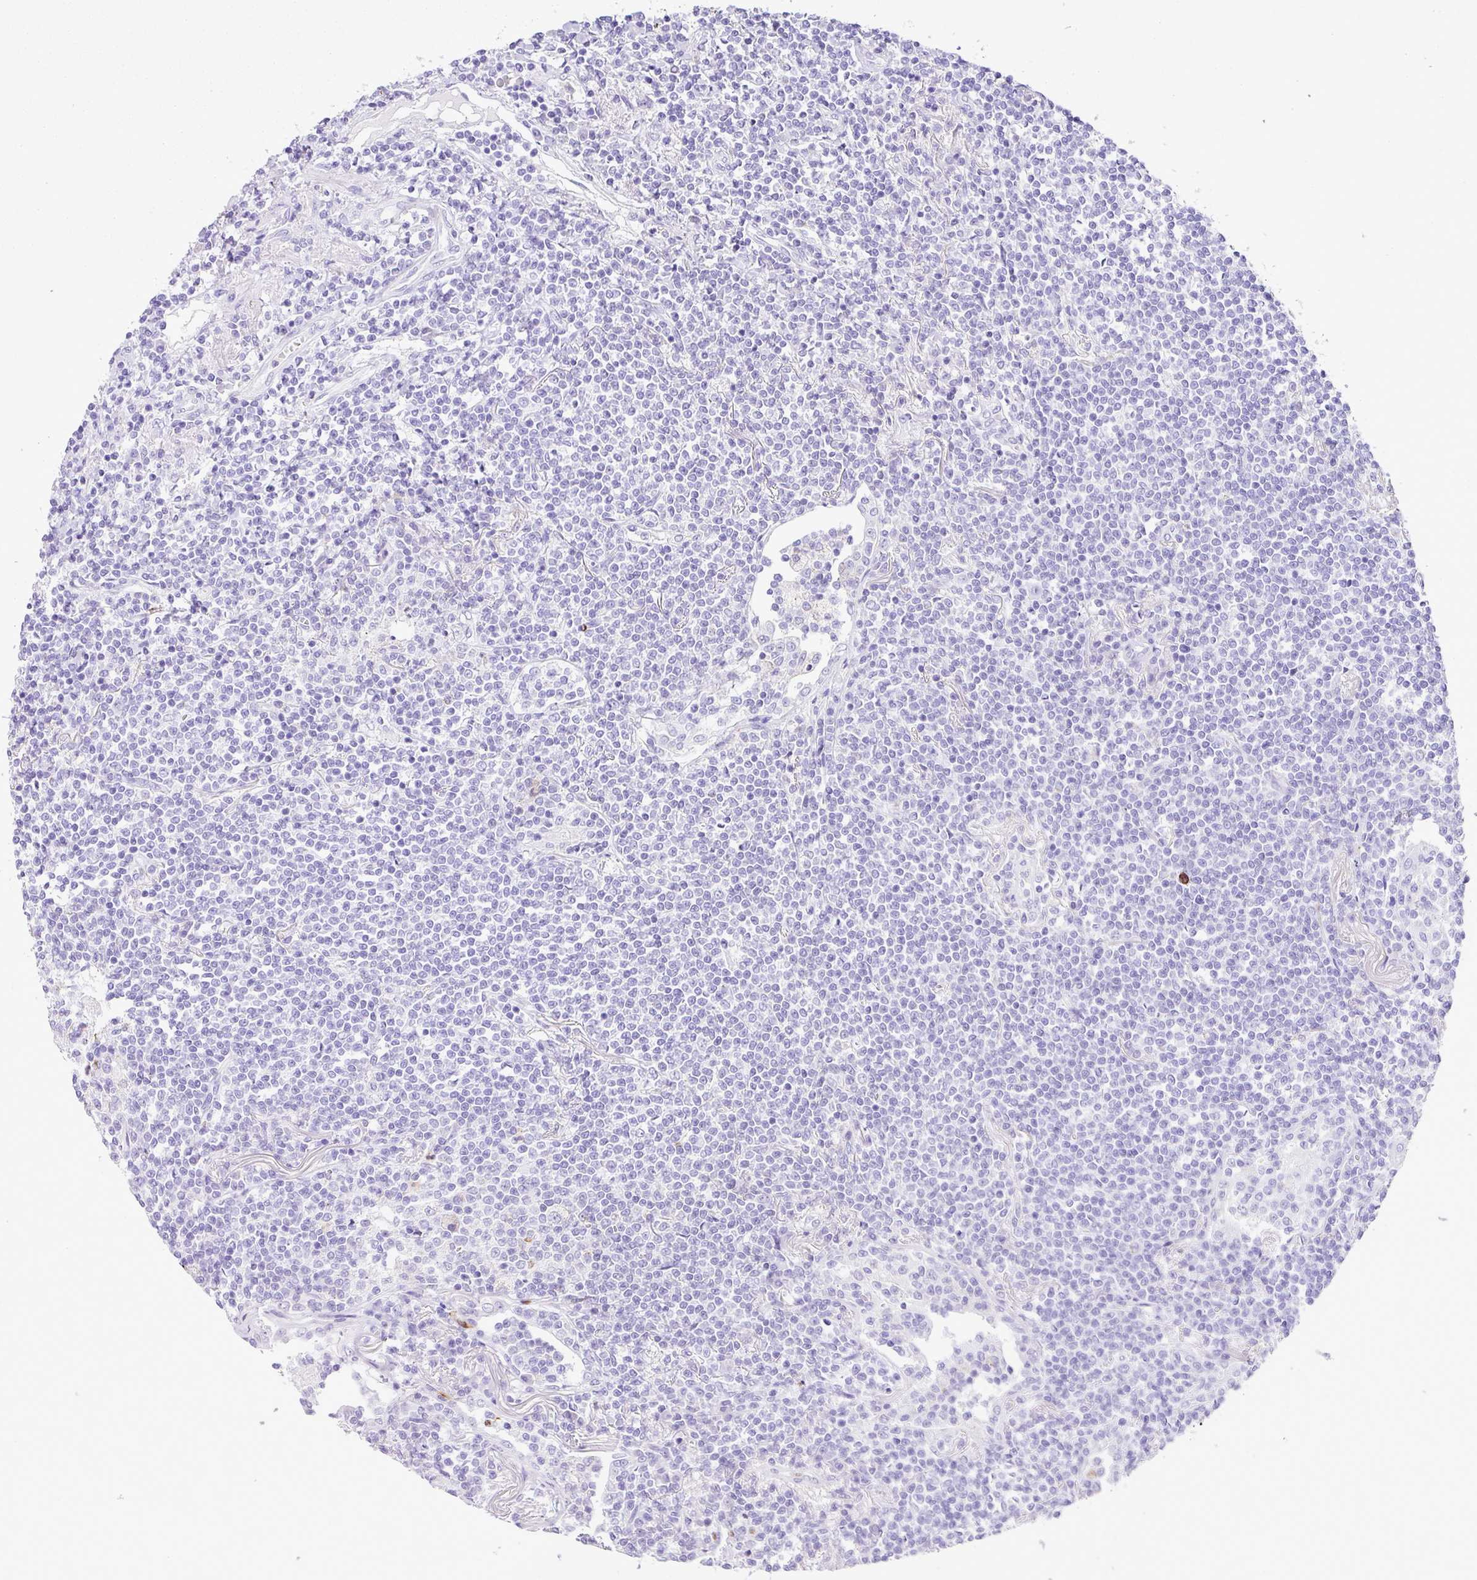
{"staining": {"intensity": "negative", "quantity": "none", "location": "none"}, "tissue": "lymphoma", "cell_type": "Tumor cells", "image_type": "cancer", "snomed": [{"axis": "morphology", "description": "Malignant lymphoma, non-Hodgkin's type, Low grade"}, {"axis": "topography", "description": "Lung"}], "caption": "Human malignant lymphoma, non-Hodgkin's type (low-grade) stained for a protein using IHC reveals no positivity in tumor cells.", "gene": "RCAN2", "patient": {"sex": "female", "age": 71}}